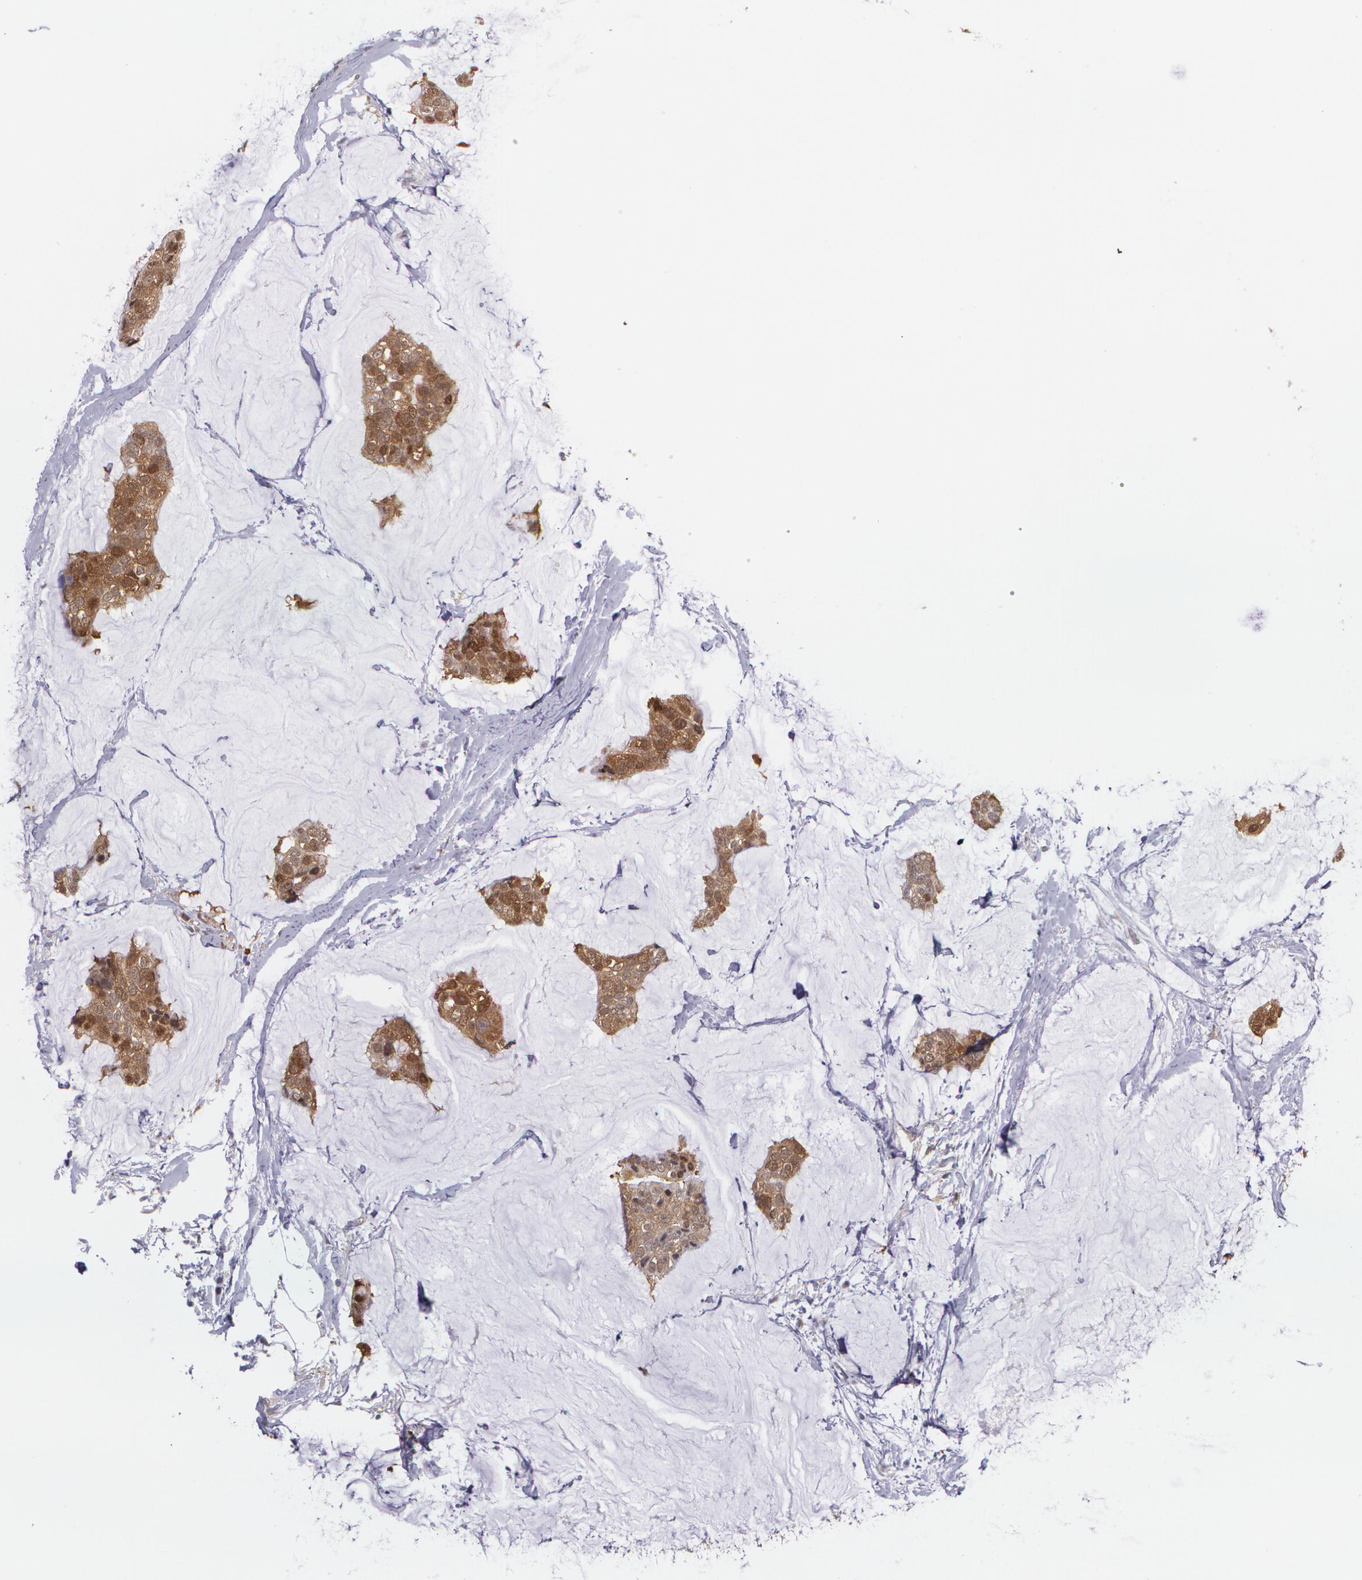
{"staining": {"intensity": "strong", "quantity": ">75%", "location": "cytoplasmic/membranous,nuclear"}, "tissue": "breast cancer", "cell_type": "Tumor cells", "image_type": "cancer", "snomed": [{"axis": "morphology", "description": "Duct carcinoma"}, {"axis": "topography", "description": "Breast"}], "caption": "Human breast invasive ductal carcinoma stained with a protein marker shows strong staining in tumor cells.", "gene": "HSPH1", "patient": {"sex": "female", "age": 93}}